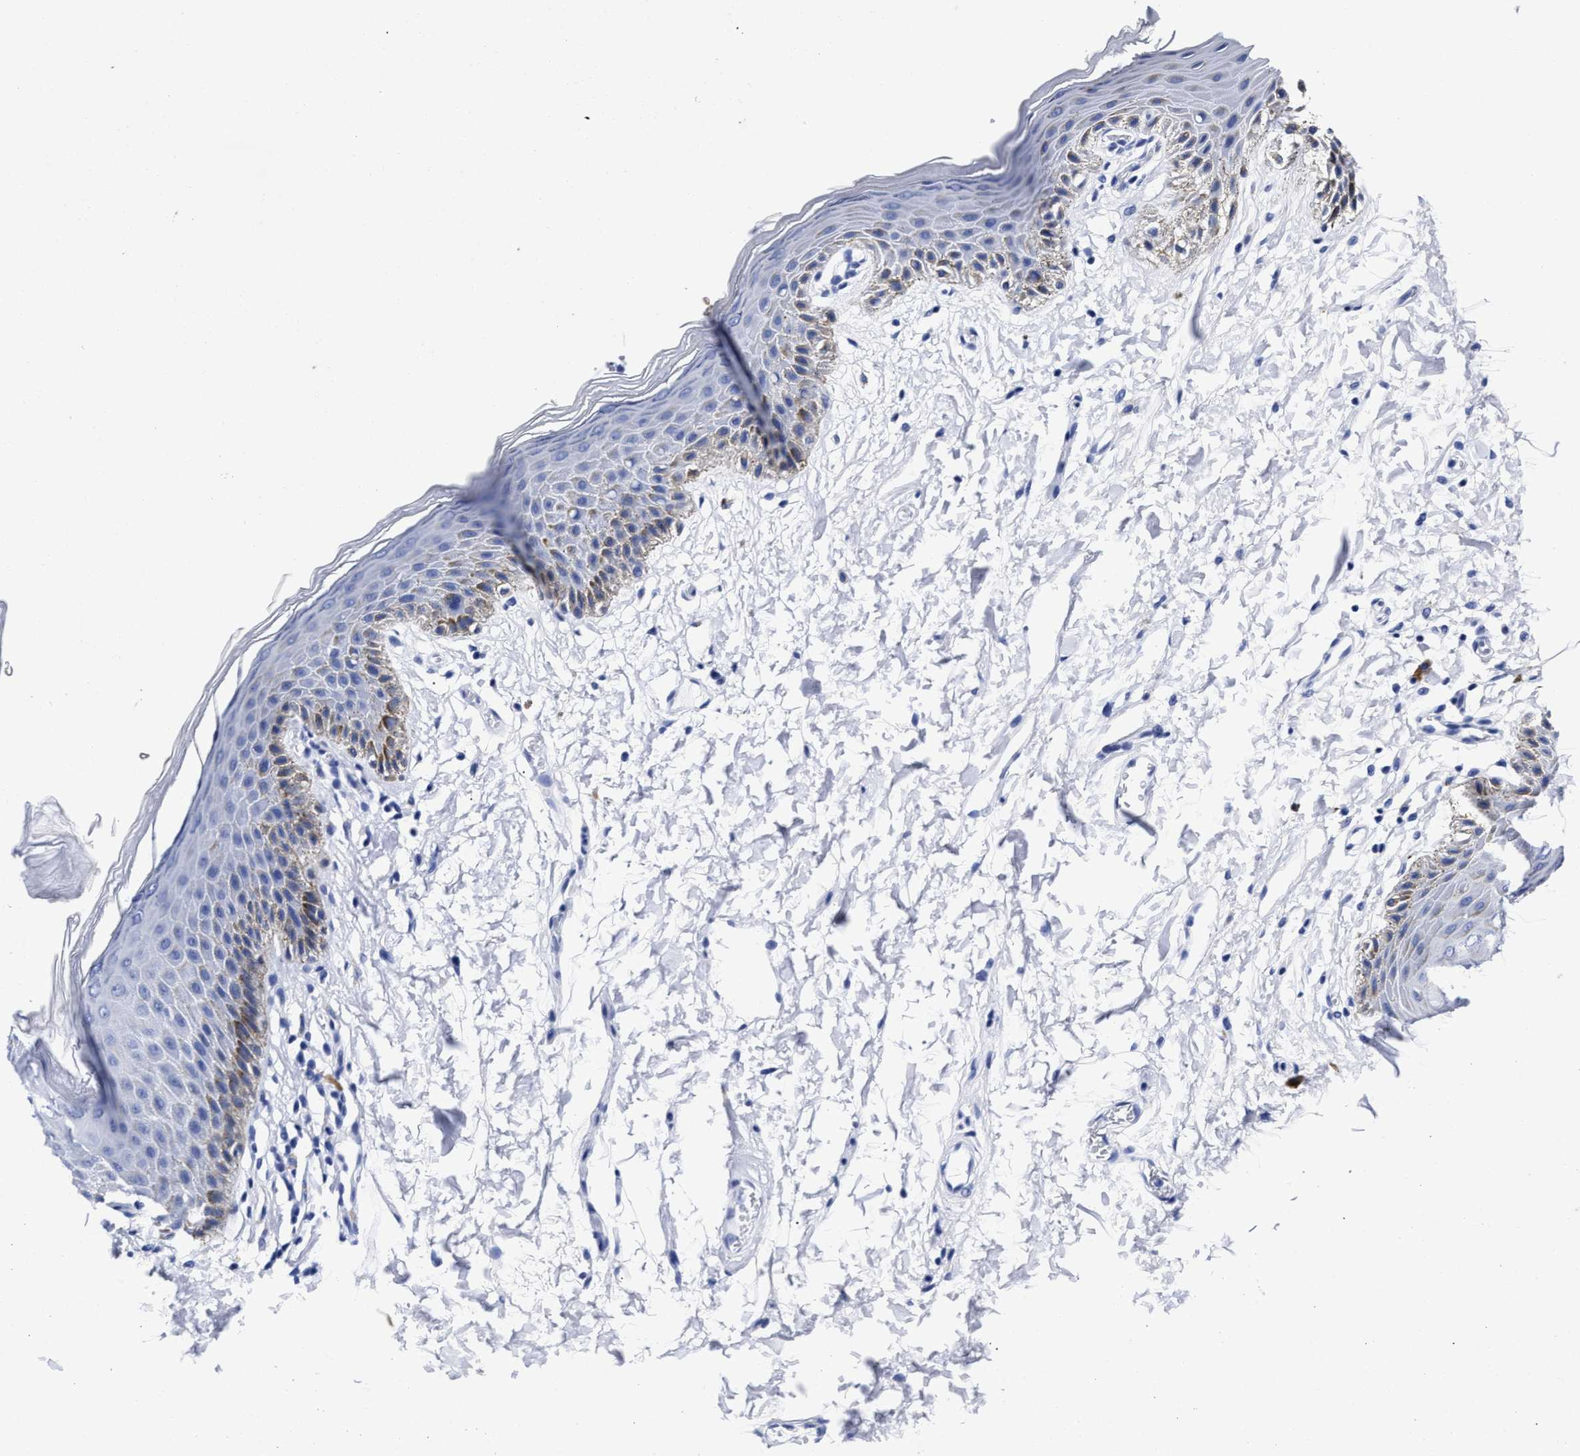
{"staining": {"intensity": "weak", "quantity": "<25%", "location": "cytoplasmic/membranous"}, "tissue": "skin", "cell_type": "Epidermal cells", "image_type": "normal", "snomed": [{"axis": "morphology", "description": "Normal tissue, NOS"}, {"axis": "topography", "description": "Anal"}], "caption": "An immunohistochemistry (IHC) micrograph of unremarkable skin is shown. There is no staining in epidermal cells of skin. Nuclei are stained in blue.", "gene": "LRRC8E", "patient": {"sex": "male", "age": 44}}